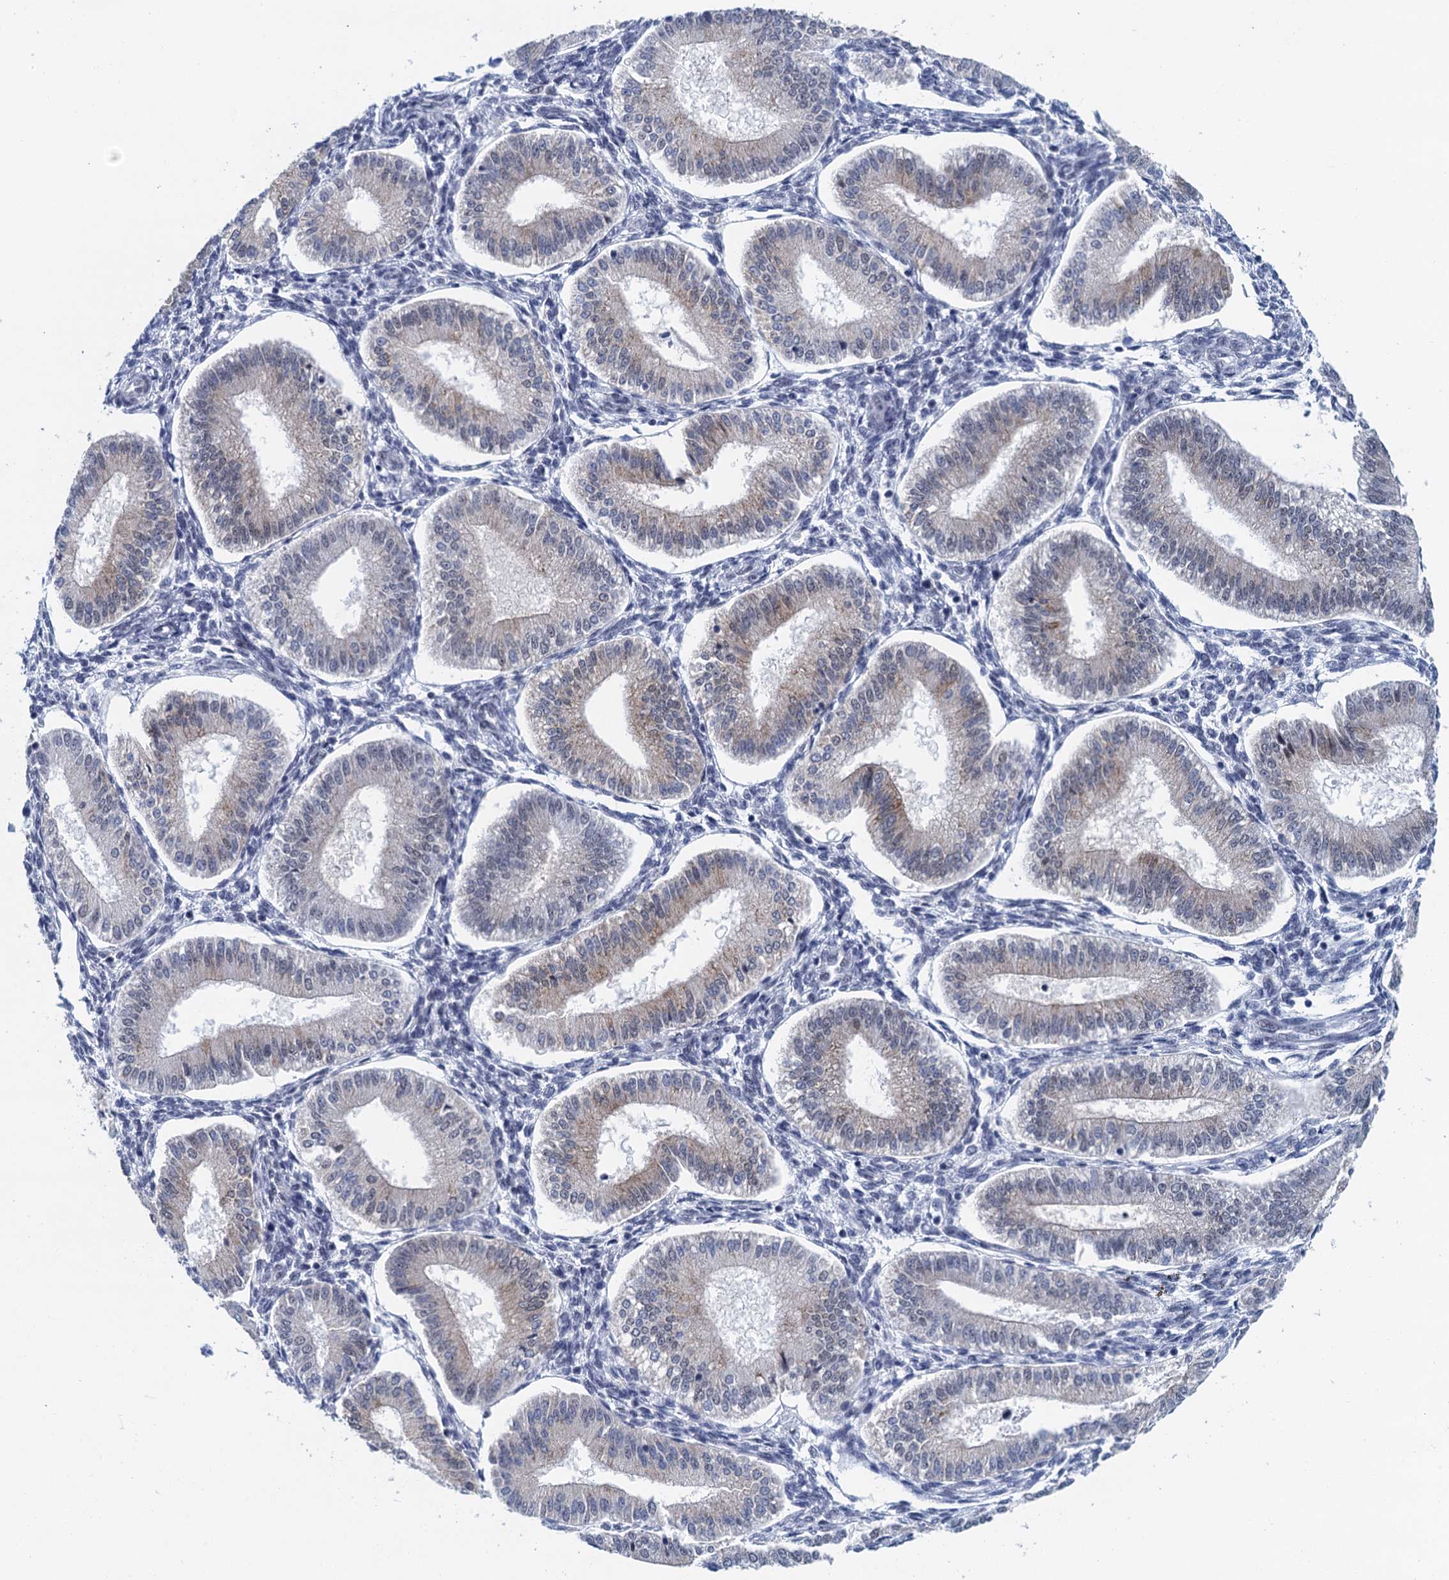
{"staining": {"intensity": "negative", "quantity": "none", "location": "none"}, "tissue": "endometrium", "cell_type": "Cells in endometrial stroma", "image_type": "normal", "snomed": [{"axis": "morphology", "description": "Normal tissue, NOS"}, {"axis": "topography", "description": "Endometrium"}], "caption": "DAB (3,3'-diaminobenzidine) immunohistochemical staining of benign human endometrium reveals no significant expression in cells in endometrial stroma. The staining is performed using DAB (3,3'-diaminobenzidine) brown chromogen with nuclei counter-stained in using hematoxylin.", "gene": "EPS8L1", "patient": {"sex": "female", "age": 39}}